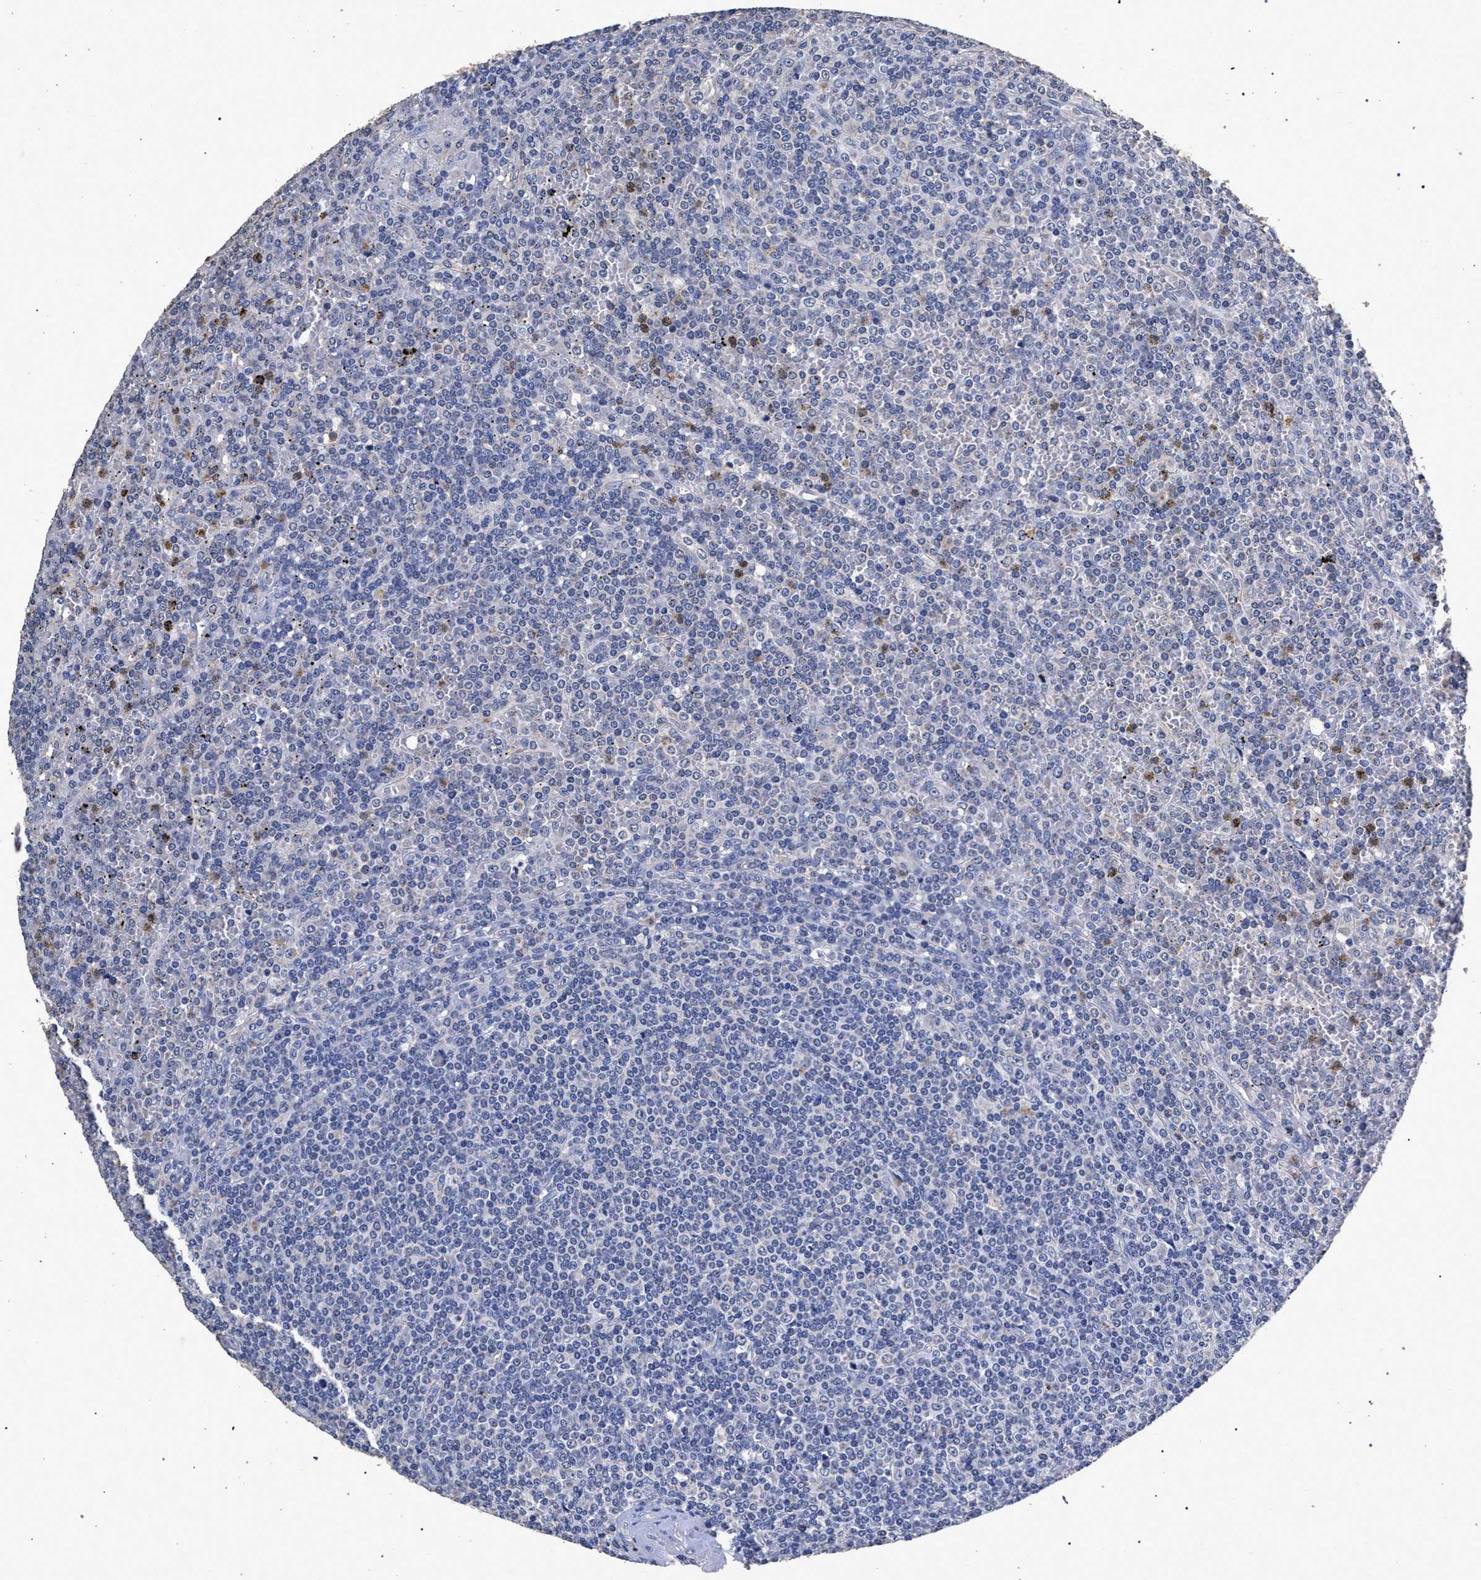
{"staining": {"intensity": "negative", "quantity": "none", "location": "none"}, "tissue": "lymphoma", "cell_type": "Tumor cells", "image_type": "cancer", "snomed": [{"axis": "morphology", "description": "Malignant lymphoma, non-Hodgkin's type, Low grade"}, {"axis": "topography", "description": "Spleen"}], "caption": "Immunohistochemistry of lymphoma exhibits no positivity in tumor cells.", "gene": "ATP1A2", "patient": {"sex": "female", "age": 19}}